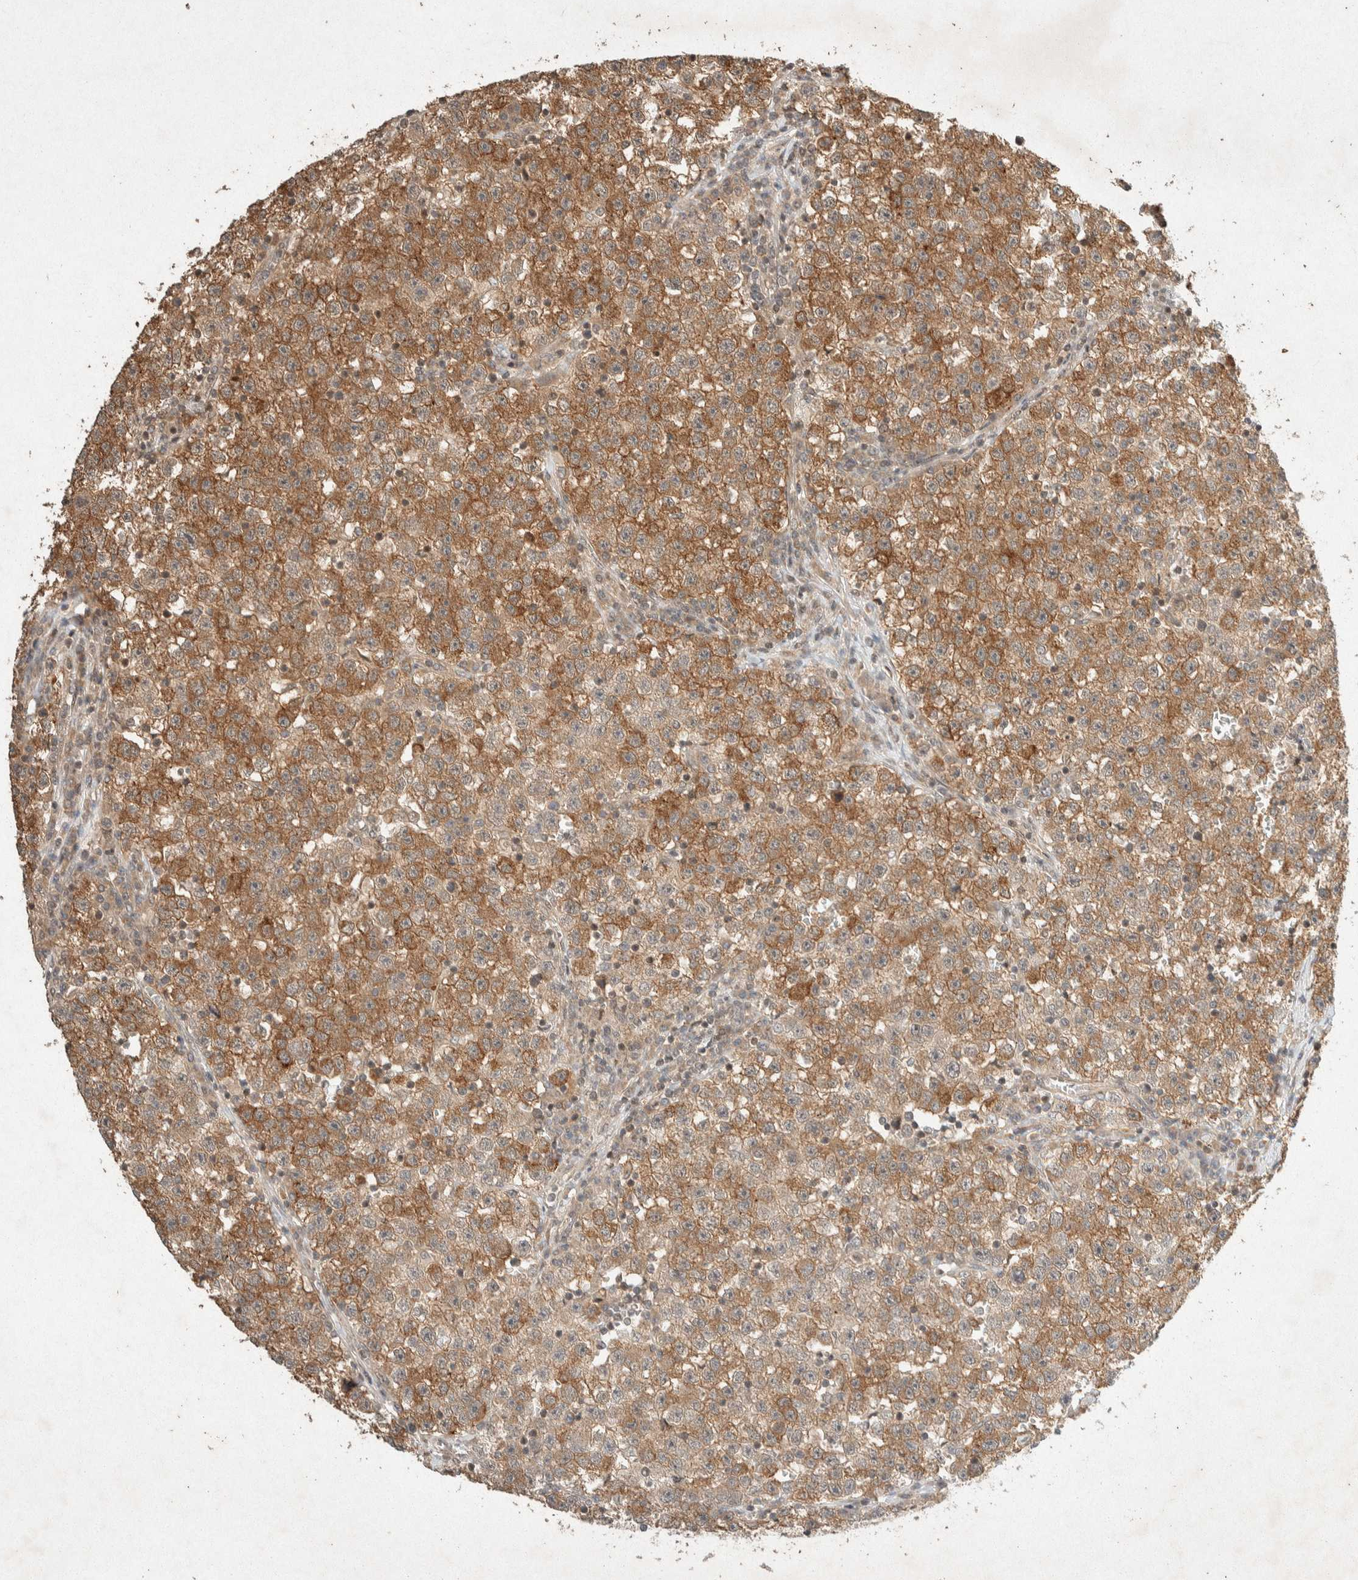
{"staining": {"intensity": "moderate", "quantity": ">75%", "location": "cytoplasmic/membranous"}, "tissue": "testis cancer", "cell_type": "Tumor cells", "image_type": "cancer", "snomed": [{"axis": "morphology", "description": "Seminoma, NOS"}, {"axis": "topography", "description": "Testis"}], "caption": "A brown stain highlights moderate cytoplasmic/membranous positivity of a protein in human testis cancer (seminoma) tumor cells. (Brightfield microscopy of DAB IHC at high magnification).", "gene": "THRA", "patient": {"sex": "male", "age": 22}}